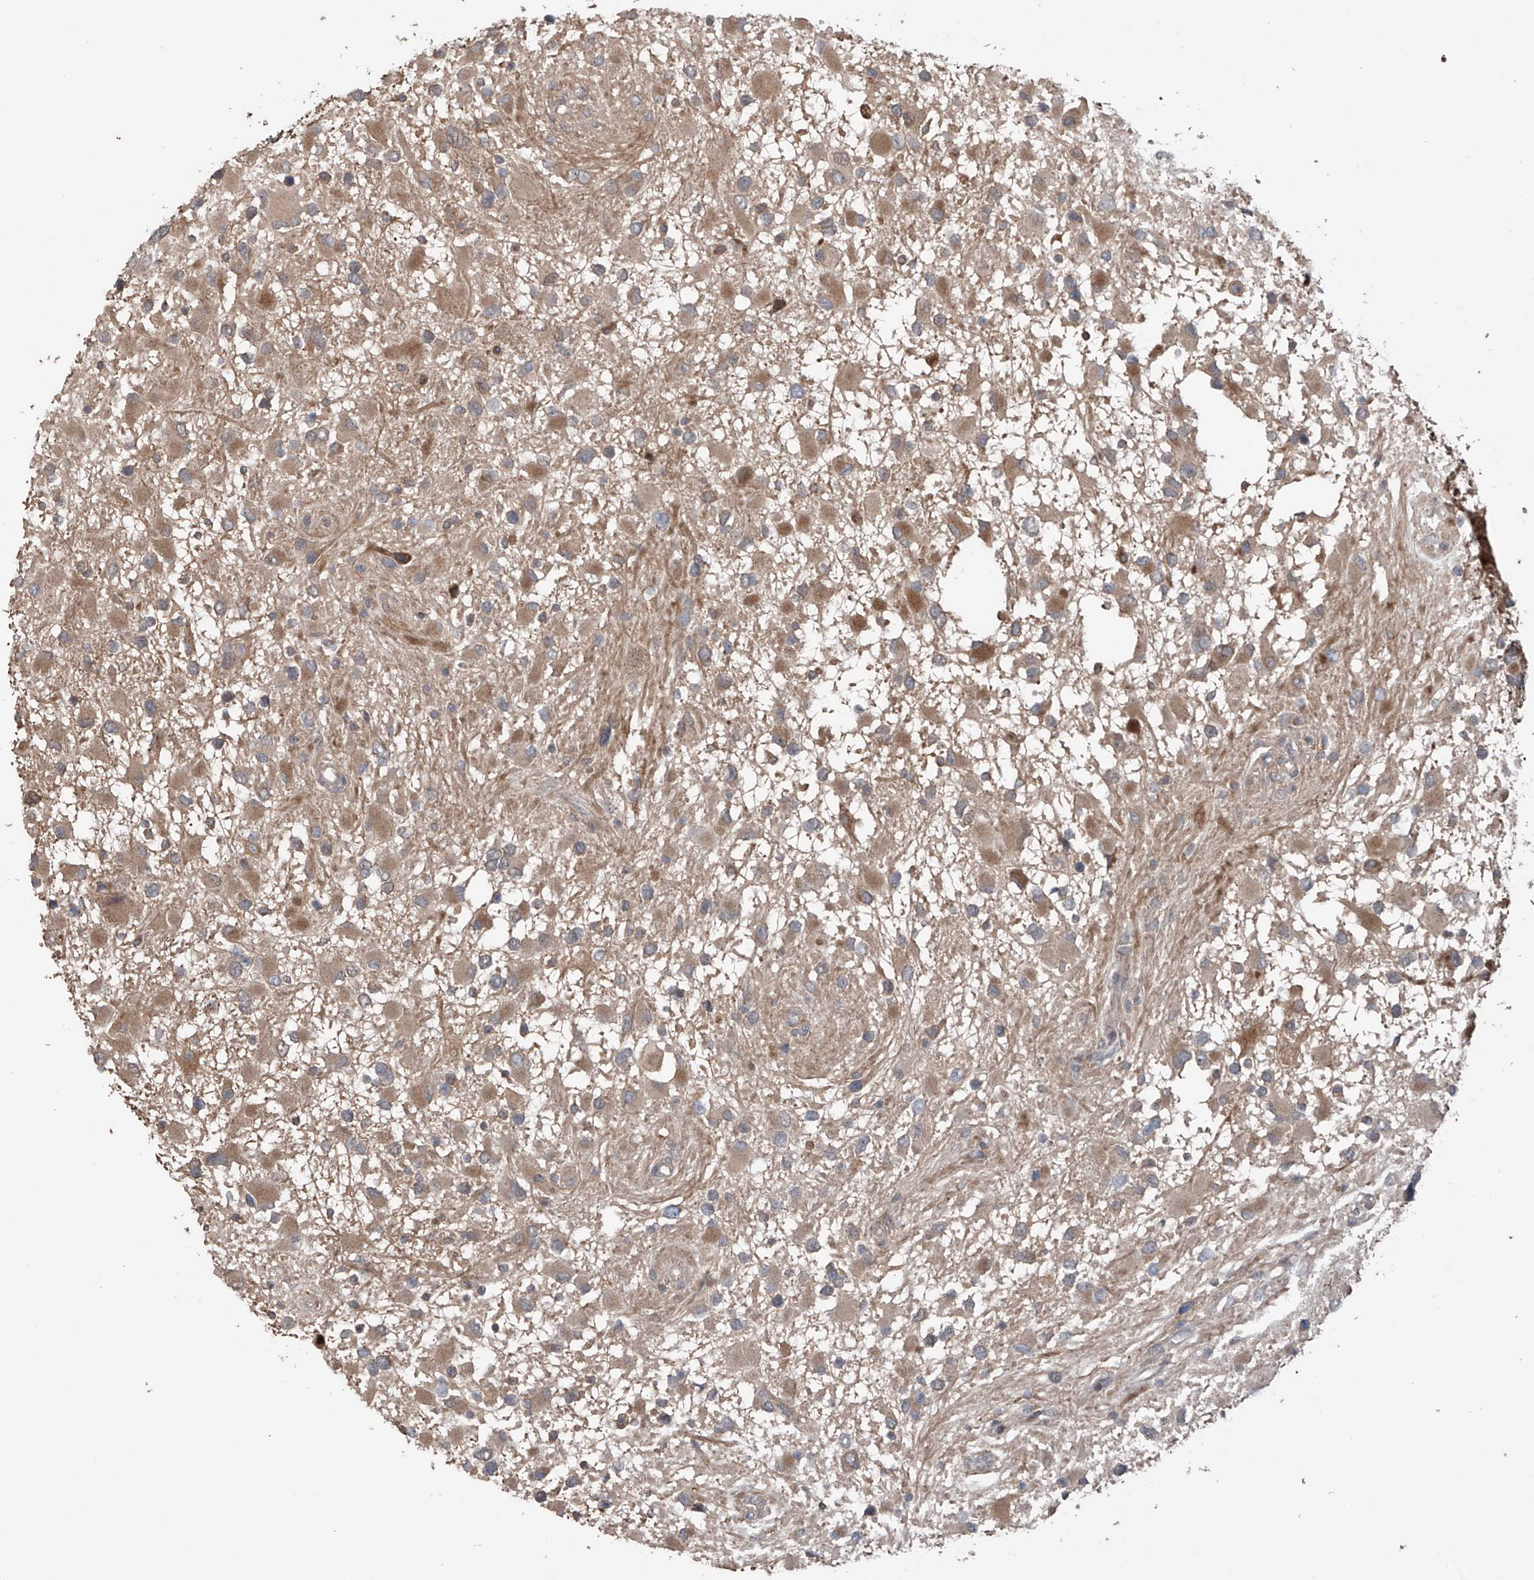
{"staining": {"intensity": "moderate", "quantity": "<25%", "location": "cytoplasmic/membranous"}, "tissue": "glioma", "cell_type": "Tumor cells", "image_type": "cancer", "snomed": [{"axis": "morphology", "description": "Glioma, malignant, High grade"}, {"axis": "topography", "description": "Brain"}], "caption": "Moderate cytoplasmic/membranous protein expression is present in about <25% of tumor cells in glioma.", "gene": "SAMD3", "patient": {"sex": "male", "age": 53}}